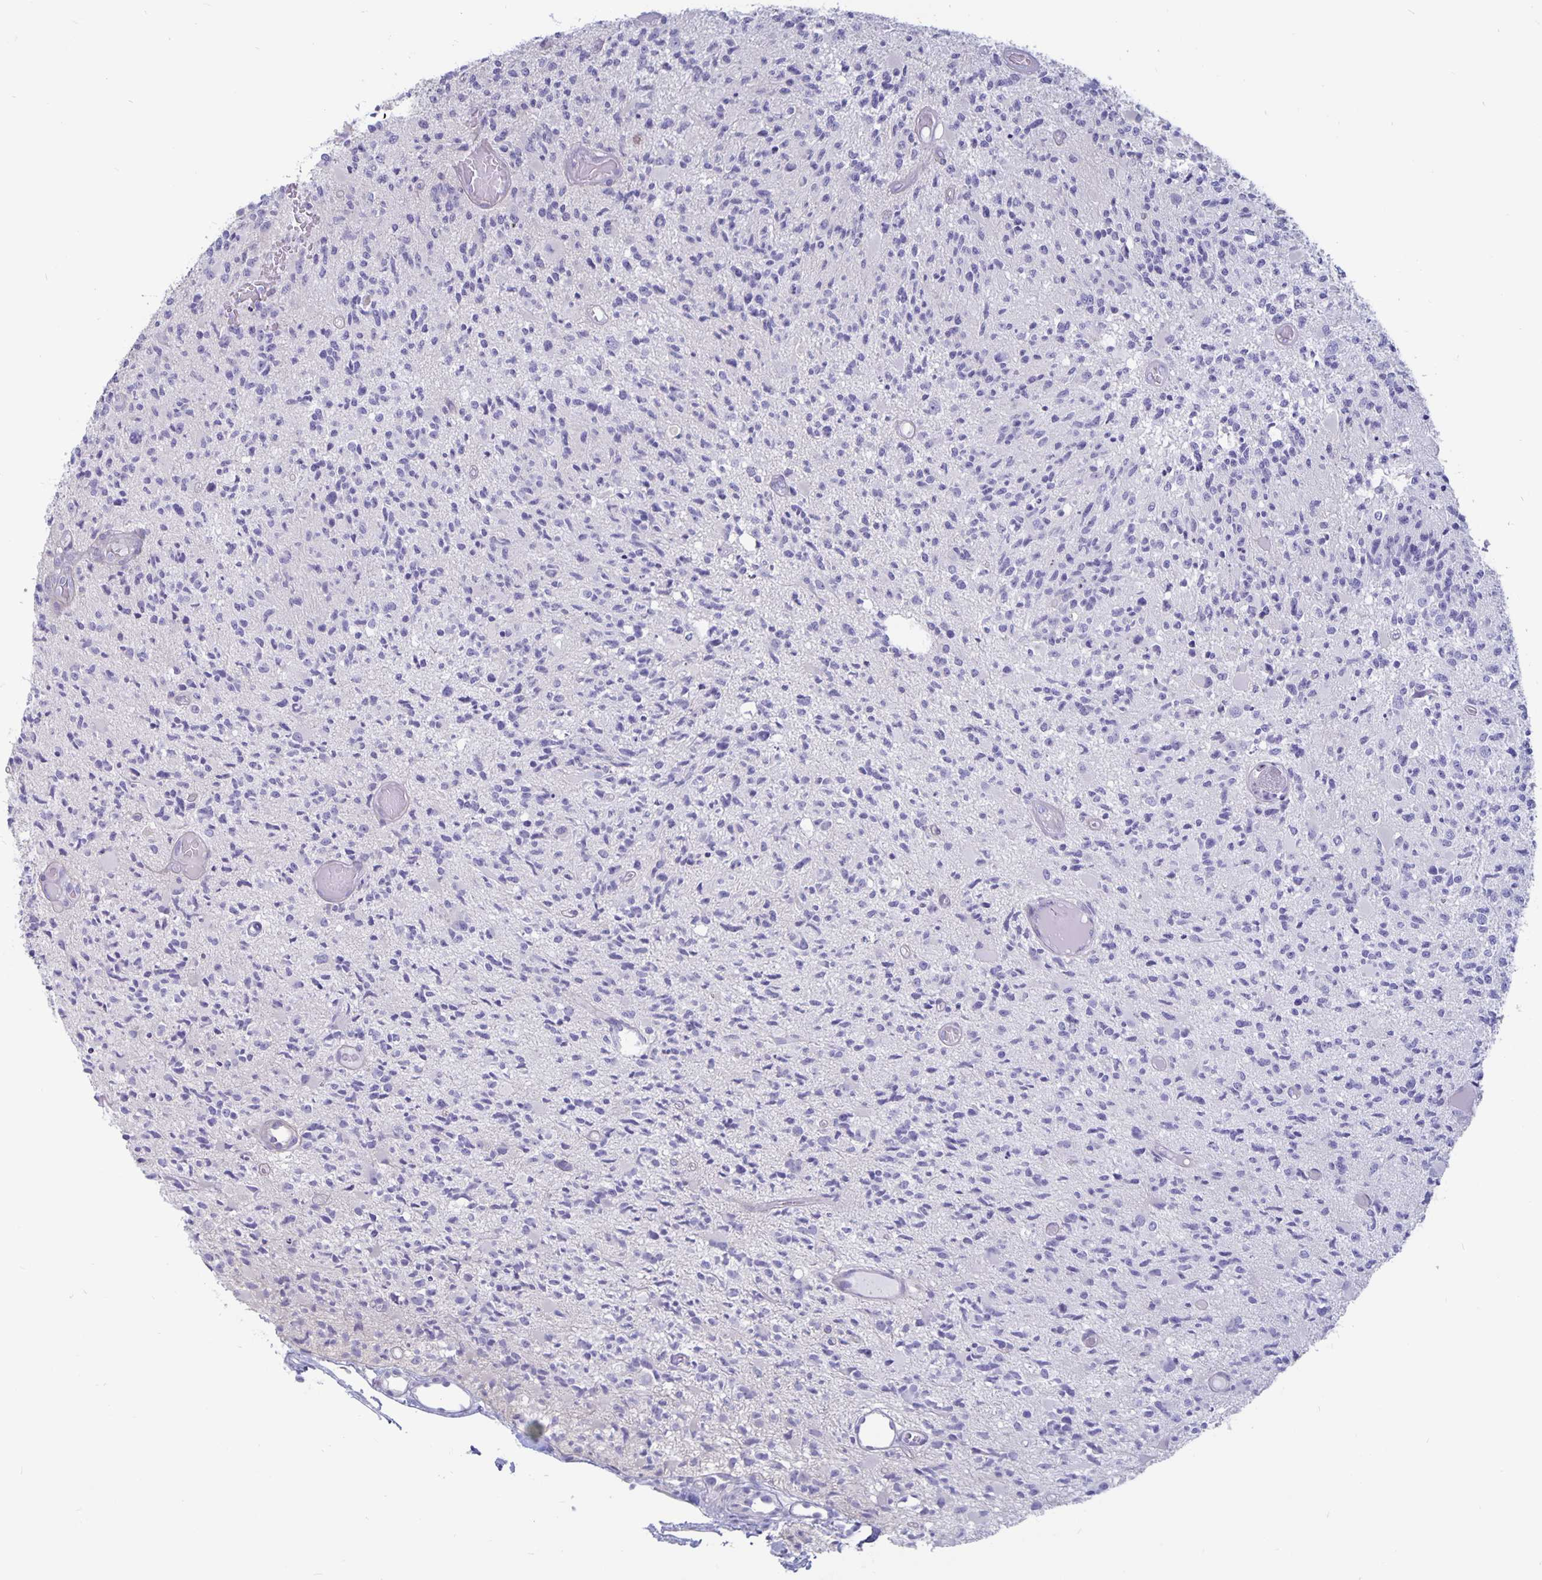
{"staining": {"intensity": "negative", "quantity": "none", "location": "none"}, "tissue": "glioma", "cell_type": "Tumor cells", "image_type": "cancer", "snomed": [{"axis": "morphology", "description": "Glioma, malignant, High grade"}, {"axis": "topography", "description": "Brain"}], "caption": "Immunohistochemistry (IHC) micrograph of neoplastic tissue: high-grade glioma (malignant) stained with DAB shows no significant protein staining in tumor cells.", "gene": "PLCB3", "patient": {"sex": "female", "age": 63}}